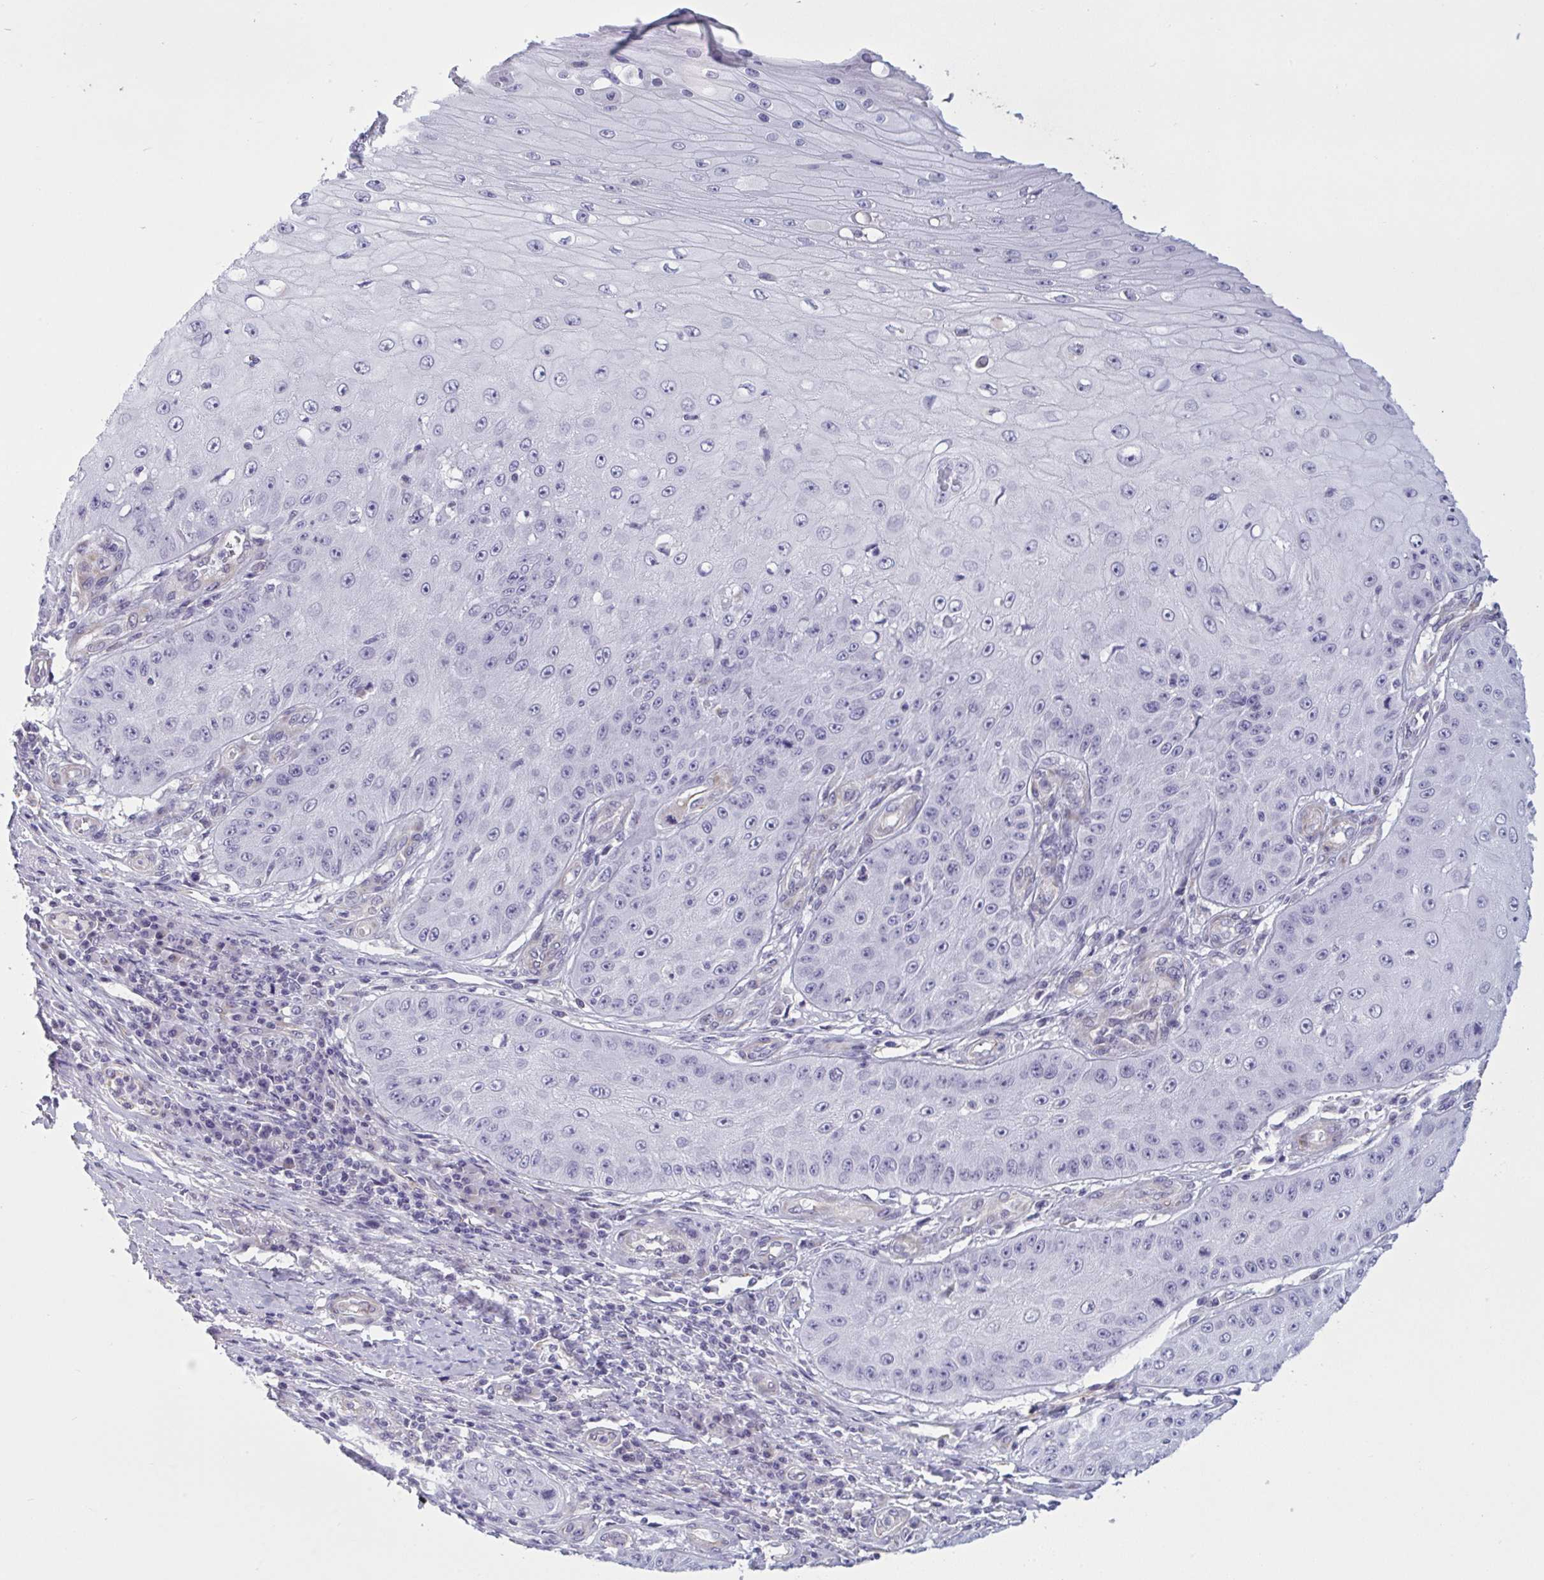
{"staining": {"intensity": "negative", "quantity": "none", "location": "none"}, "tissue": "skin cancer", "cell_type": "Tumor cells", "image_type": "cancer", "snomed": [{"axis": "morphology", "description": "Squamous cell carcinoma, NOS"}, {"axis": "topography", "description": "Skin"}], "caption": "DAB immunohistochemical staining of squamous cell carcinoma (skin) demonstrates no significant staining in tumor cells. Nuclei are stained in blue.", "gene": "OR1L3", "patient": {"sex": "male", "age": 70}}